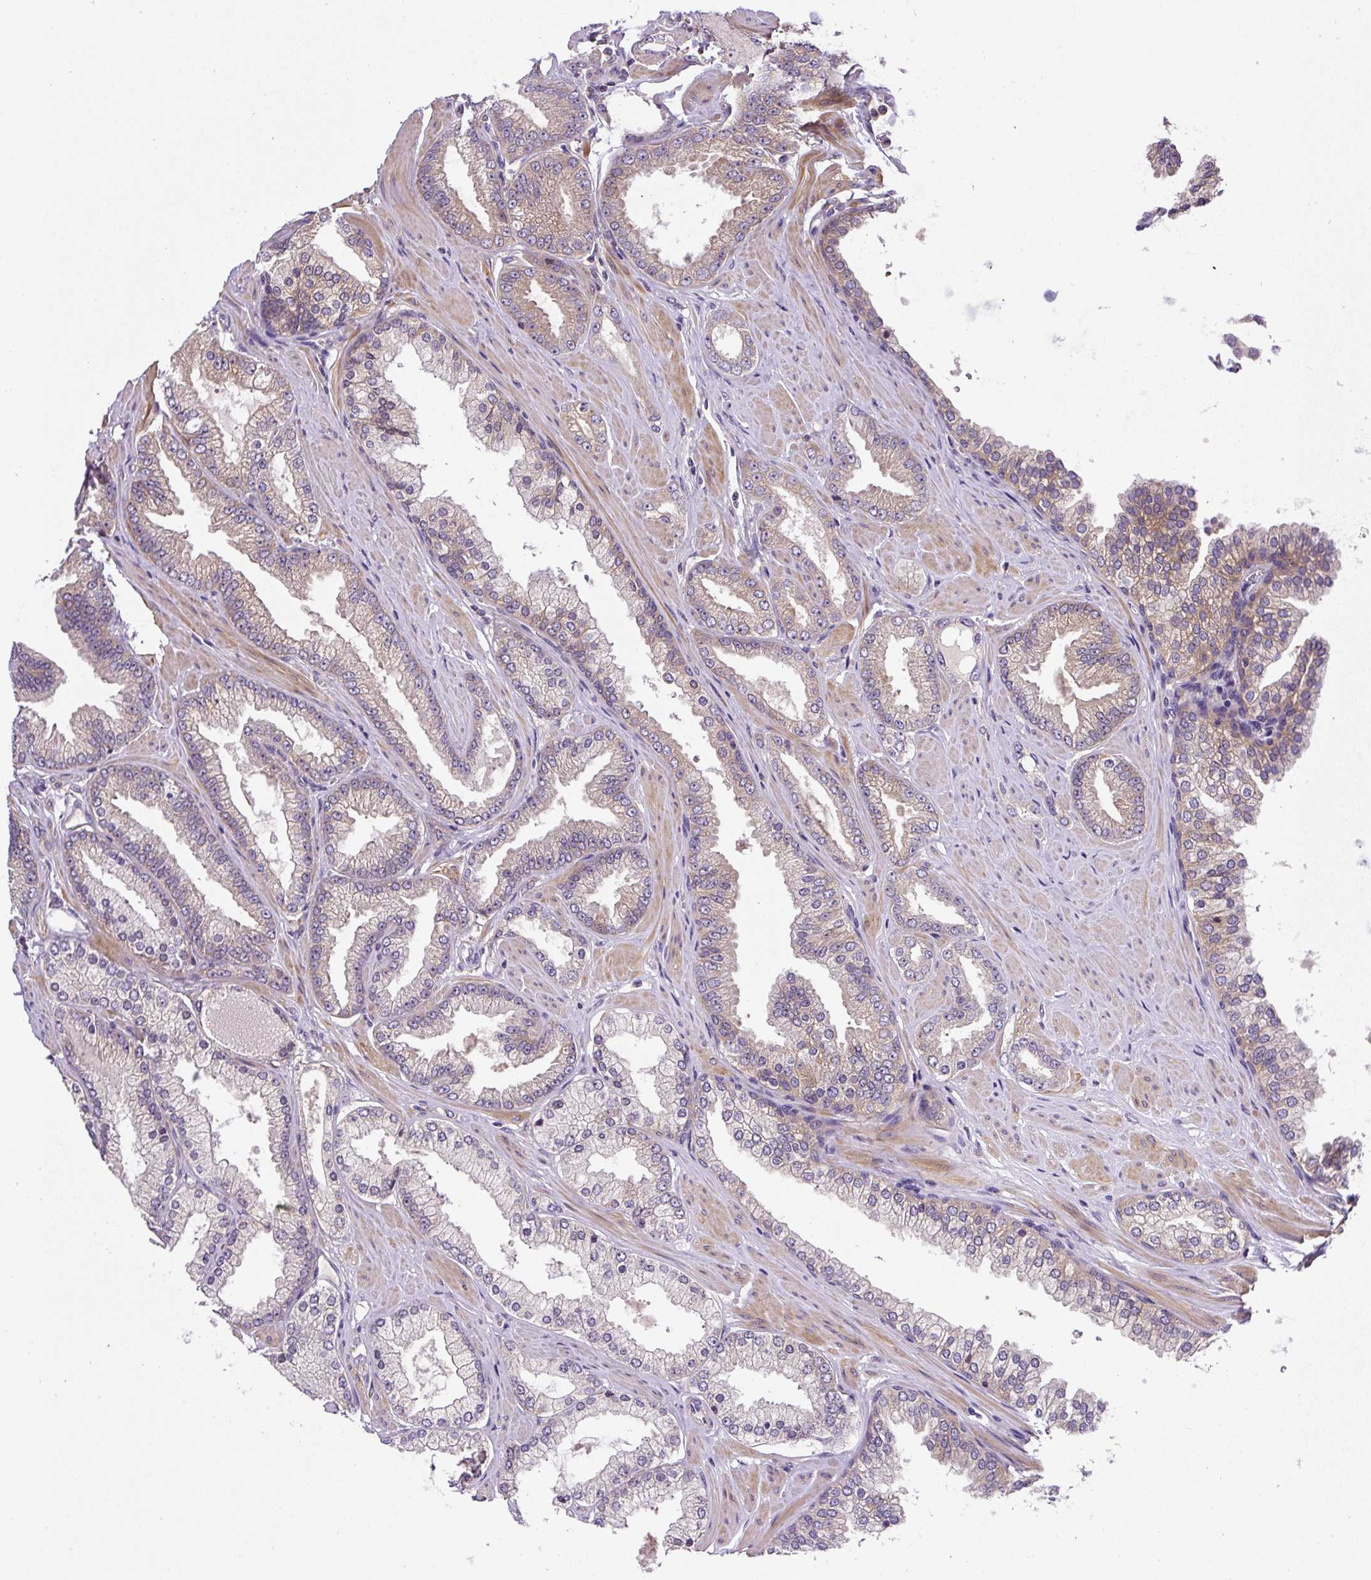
{"staining": {"intensity": "weak", "quantity": "<25%", "location": "cytoplasmic/membranous"}, "tissue": "prostate cancer", "cell_type": "Tumor cells", "image_type": "cancer", "snomed": [{"axis": "morphology", "description": "Adenocarcinoma, Low grade"}, {"axis": "topography", "description": "Prostate"}], "caption": "This micrograph is of prostate adenocarcinoma (low-grade) stained with IHC to label a protein in brown with the nuclei are counter-stained blue. There is no expression in tumor cells.", "gene": "CCDC28A", "patient": {"sex": "male", "age": 42}}